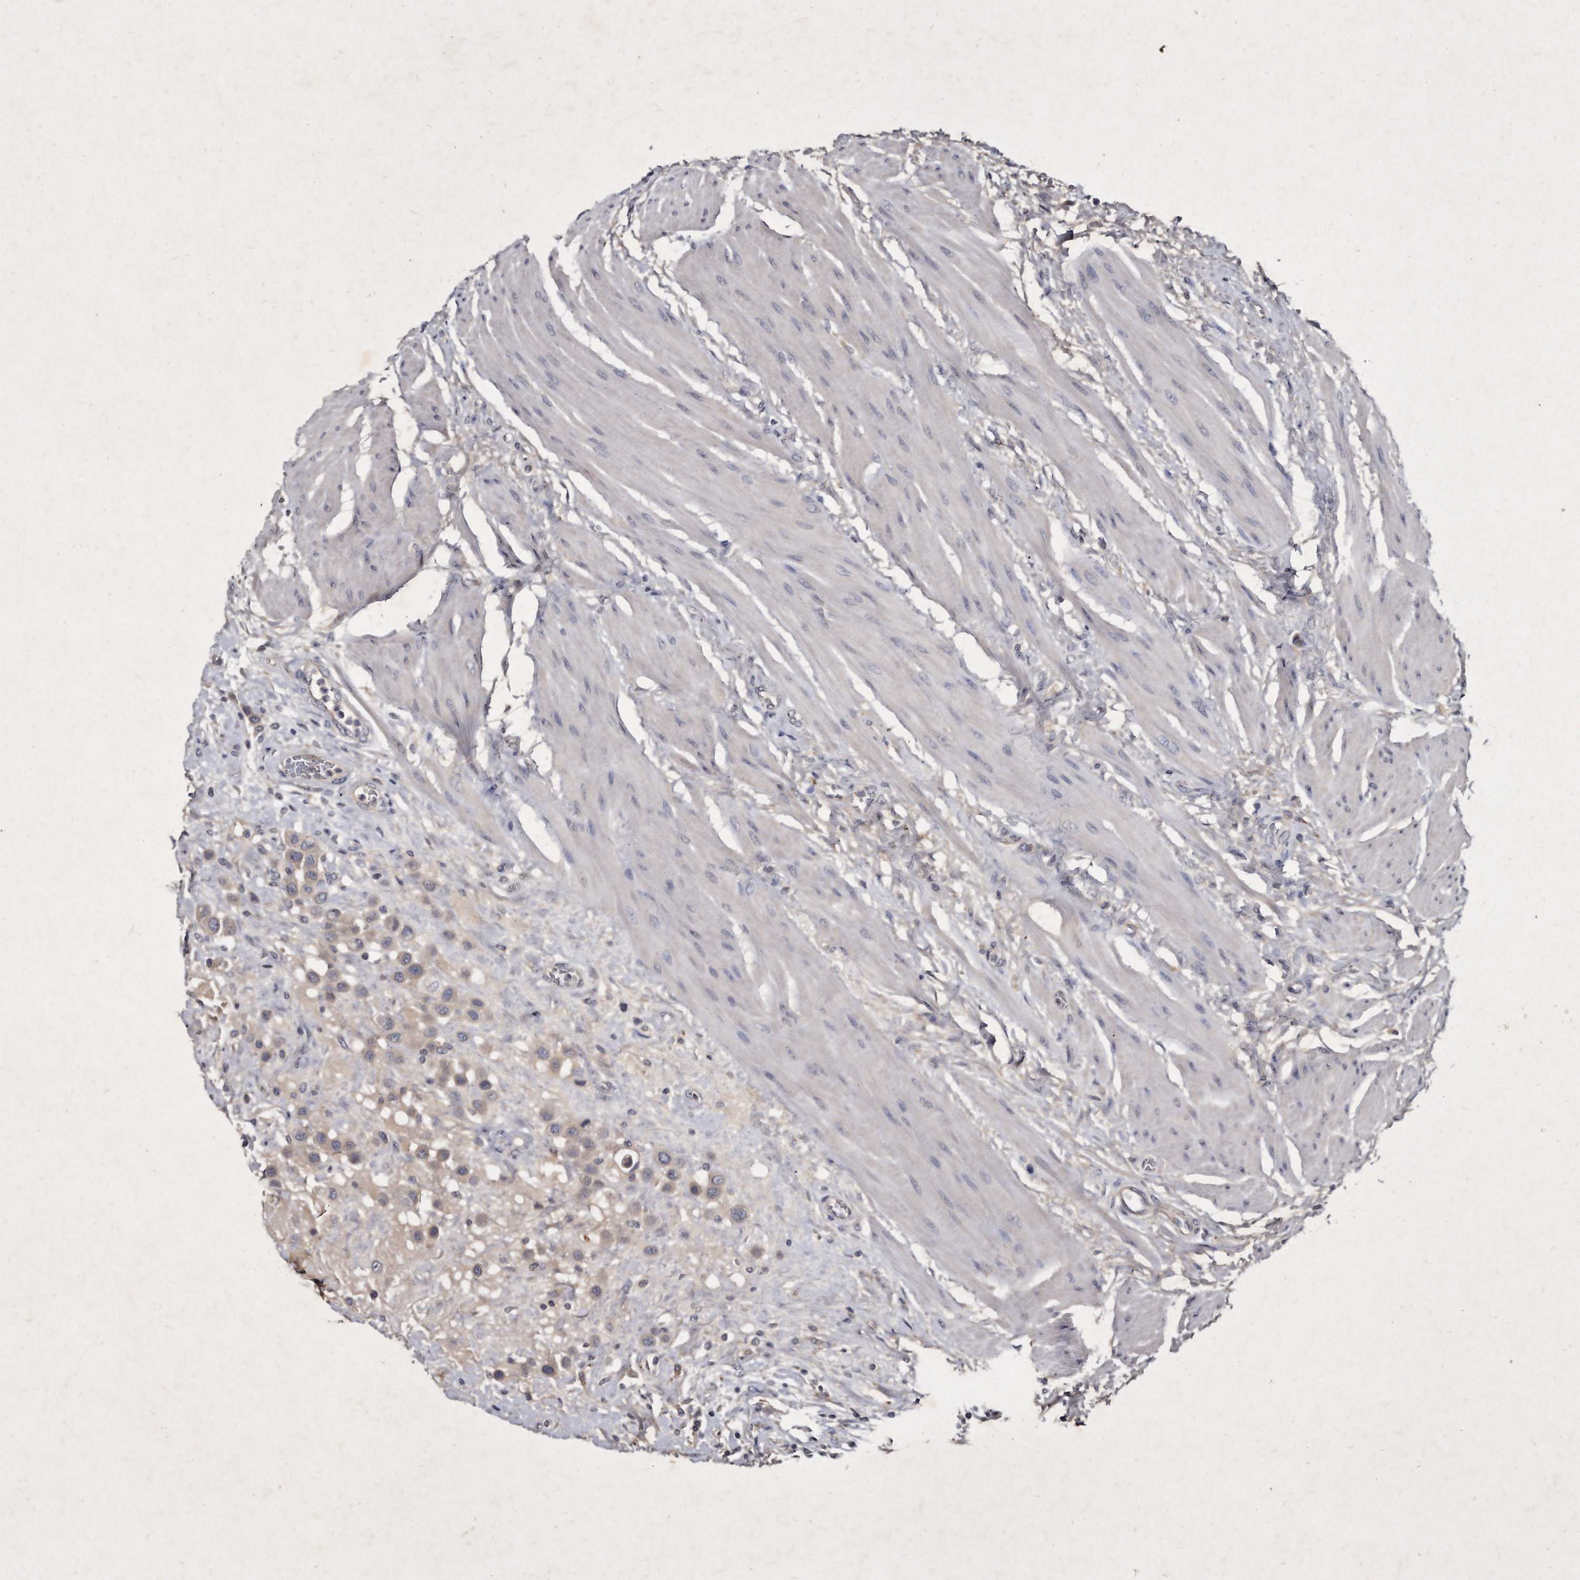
{"staining": {"intensity": "weak", "quantity": "<25%", "location": "cytoplasmic/membranous"}, "tissue": "urothelial cancer", "cell_type": "Tumor cells", "image_type": "cancer", "snomed": [{"axis": "morphology", "description": "Urothelial carcinoma, High grade"}, {"axis": "topography", "description": "Urinary bladder"}], "caption": "High magnification brightfield microscopy of high-grade urothelial carcinoma stained with DAB (3,3'-diaminobenzidine) (brown) and counterstained with hematoxylin (blue): tumor cells show no significant positivity.", "gene": "KLHDC3", "patient": {"sex": "male", "age": 50}}